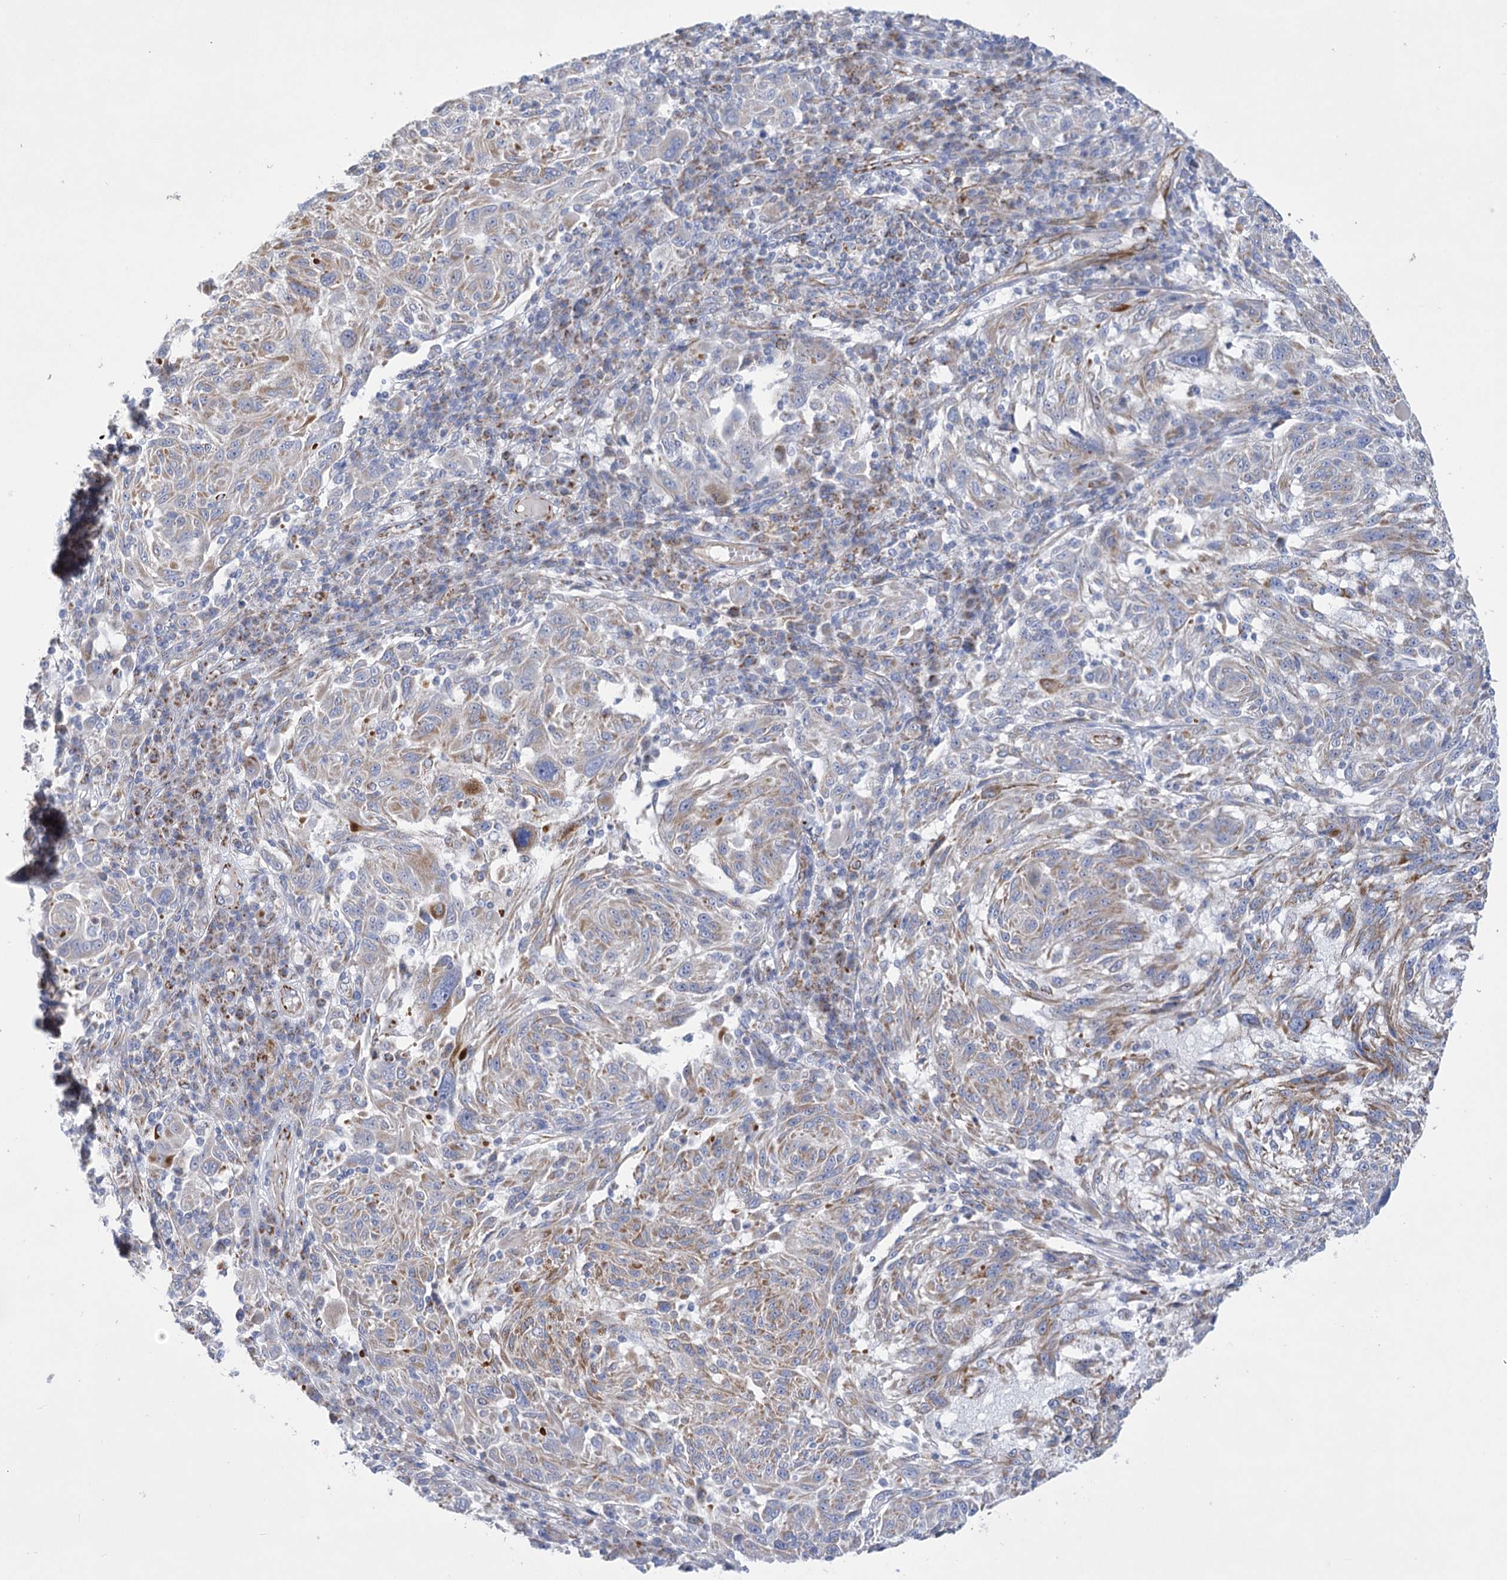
{"staining": {"intensity": "moderate", "quantity": "<25%", "location": "cytoplasmic/membranous"}, "tissue": "melanoma", "cell_type": "Tumor cells", "image_type": "cancer", "snomed": [{"axis": "morphology", "description": "Malignant melanoma, NOS"}, {"axis": "topography", "description": "Skin"}], "caption": "IHC image of malignant melanoma stained for a protein (brown), which shows low levels of moderate cytoplasmic/membranous positivity in approximately <25% of tumor cells.", "gene": "DHTKD1", "patient": {"sex": "male", "age": 53}}